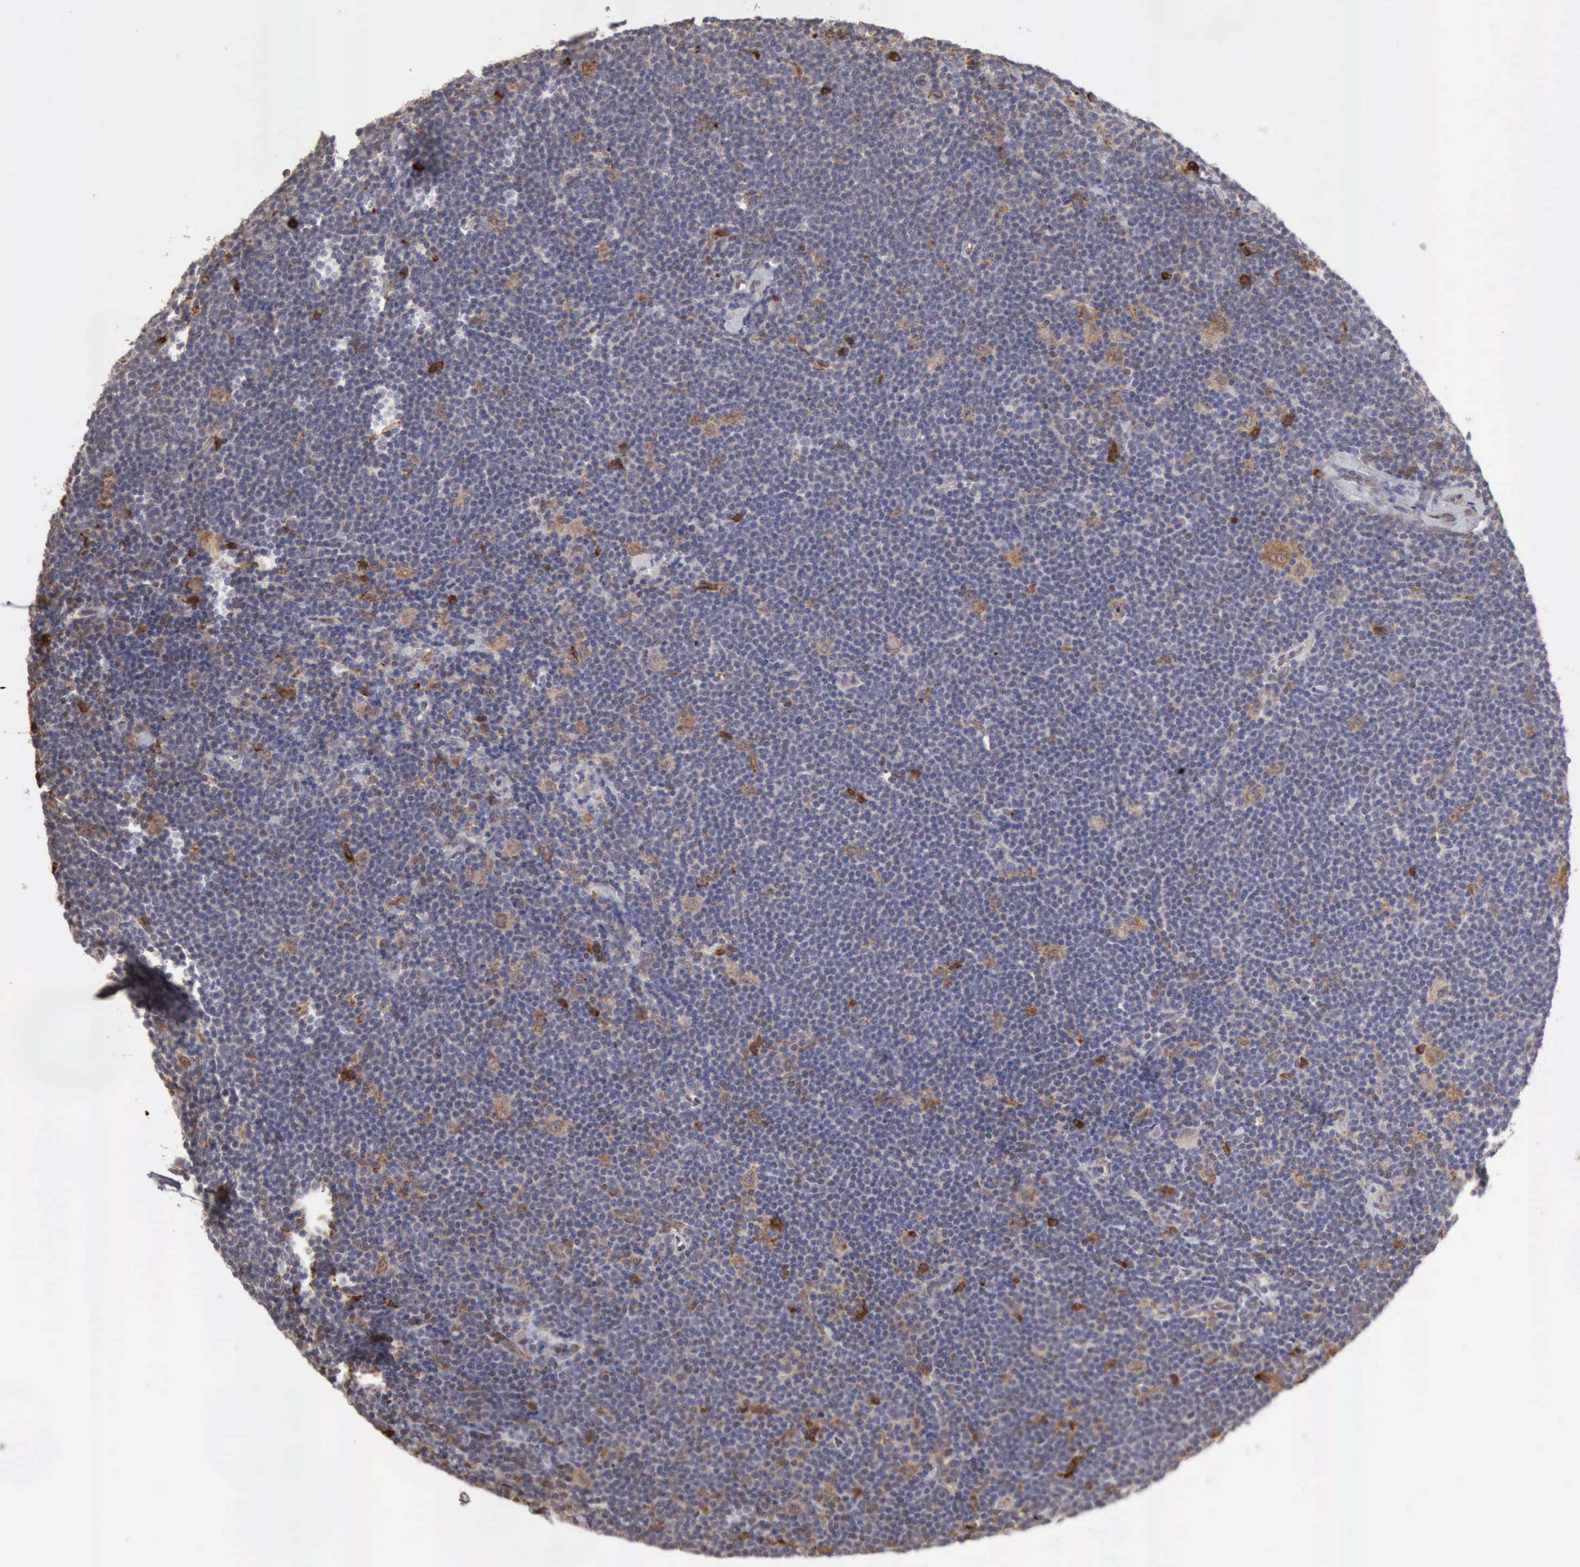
{"staining": {"intensity": "negative", "quantity": "none", "location": "none"}, "tissue": "lymphoma", "cell_type": "Tumor cells", "image_type": "cancer", "snomed": [{"axis": "morphology", "description": "Malignant lymphoma, non-Hodgkin's type, Low grade"}, {"axis": "topography", "description": "Lymph node"}], "caption": "Low-grade malignant lymphoma, non-Hodgkin's type was stained to show a protein in brown. There is no significant expression in tumor cells.", "gene": "APOL2", "patient": {"sex": "male", "age": 65}}